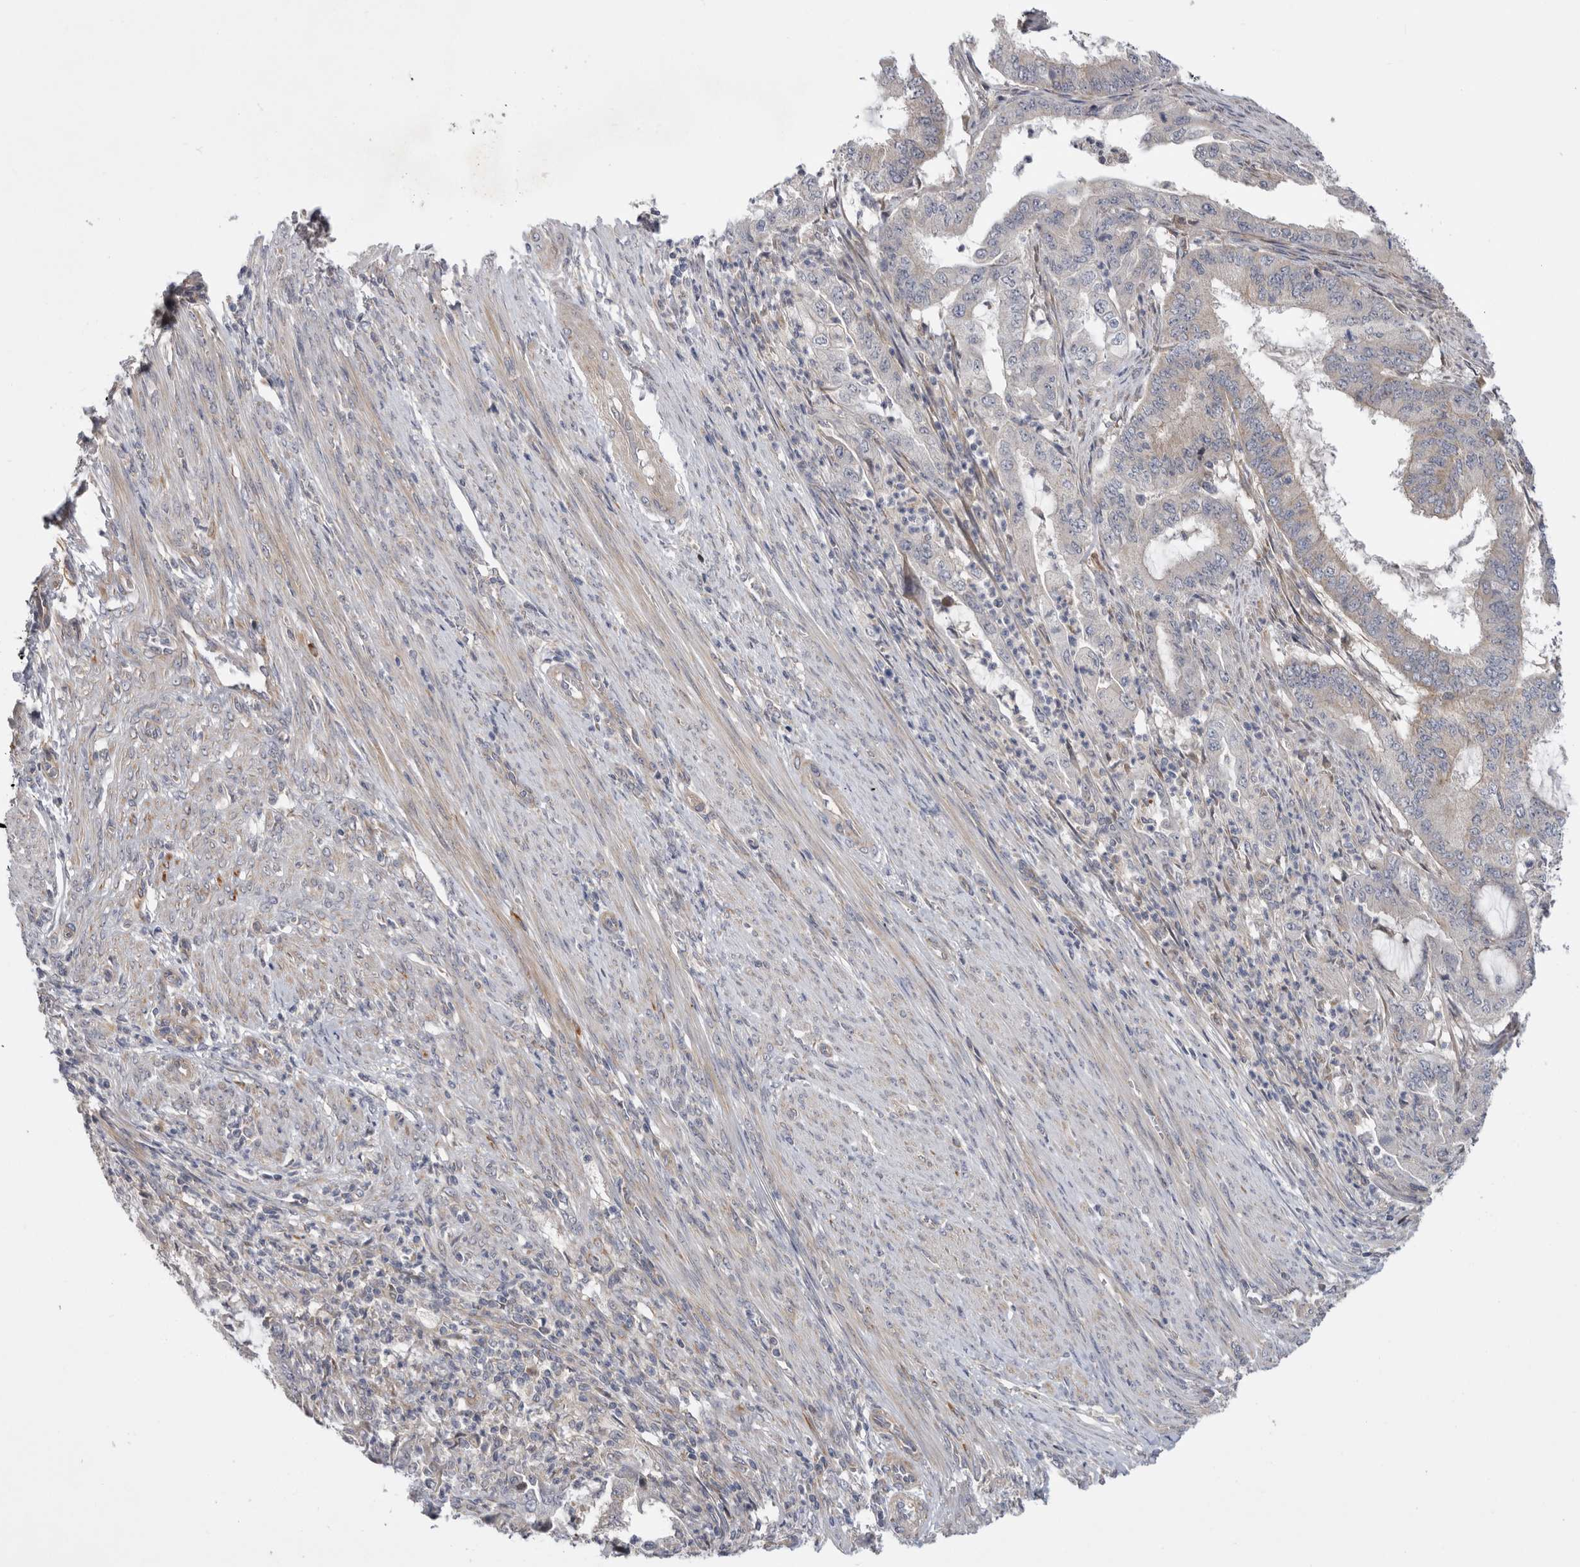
{"staining": {"intensity": "weak", "quantity": "25%-75%", "location": "cytoplasmic/membranous"}, "tissue": "endometrial cancer", "cell_type": "Tumor cells", "image_type": "cancer", "snomed": [{"axis": "morphology", "description": "Adenocarcinoma, NOS"}, {"axis": "topography", "description": "Endometrium"}], "caption": "Endometrial cancer was stained to show a protein in brown. There is low levels of weak cytoplasmic/membranous positivity in about 25%-75% of tumor cells. Ihc stains the protein of interest in brown and the nuclei are stained blue.", "gene": "MTFR1L", "patient": {"sex": "female", "age": 51}}